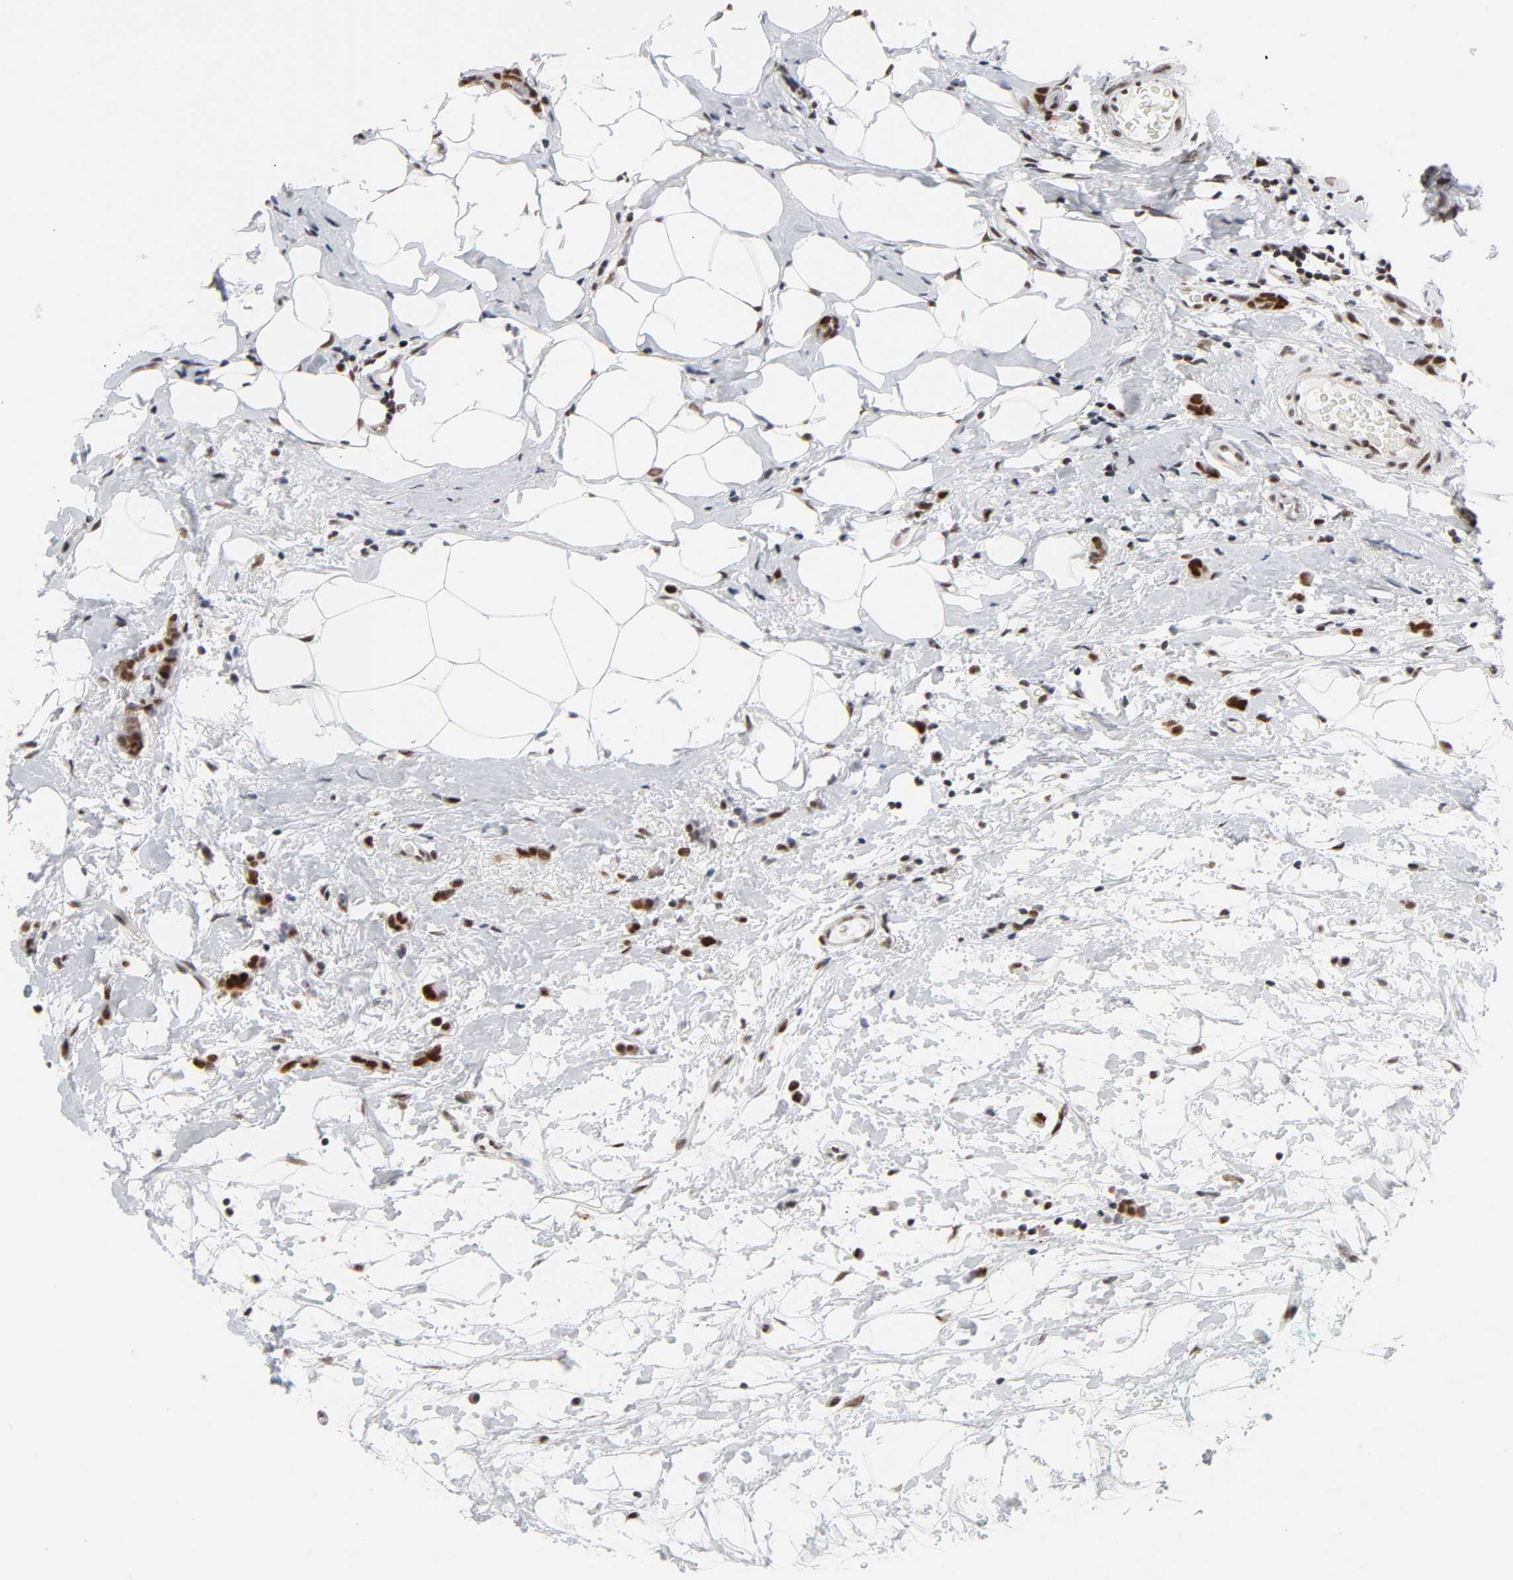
{"staining": {"intensity": "strong", "quantity": "25%-75%", "location": "nuclear"}, "tissue": "breast cancer", "cell_type": "Tumor cells", "image_type": "cancer", "snomed": [{"axis": "morphology", "description": "Lobular carcinoma"}, {"axis": "topography", "description": "Breast"}], "caption": "Tumor cells reveal strong nuclear staining in approximately 25%-75% of cells in breast lobular carcinoma.", "gene": "RFC4", "patient": {"sex": "female", "age": 60}}